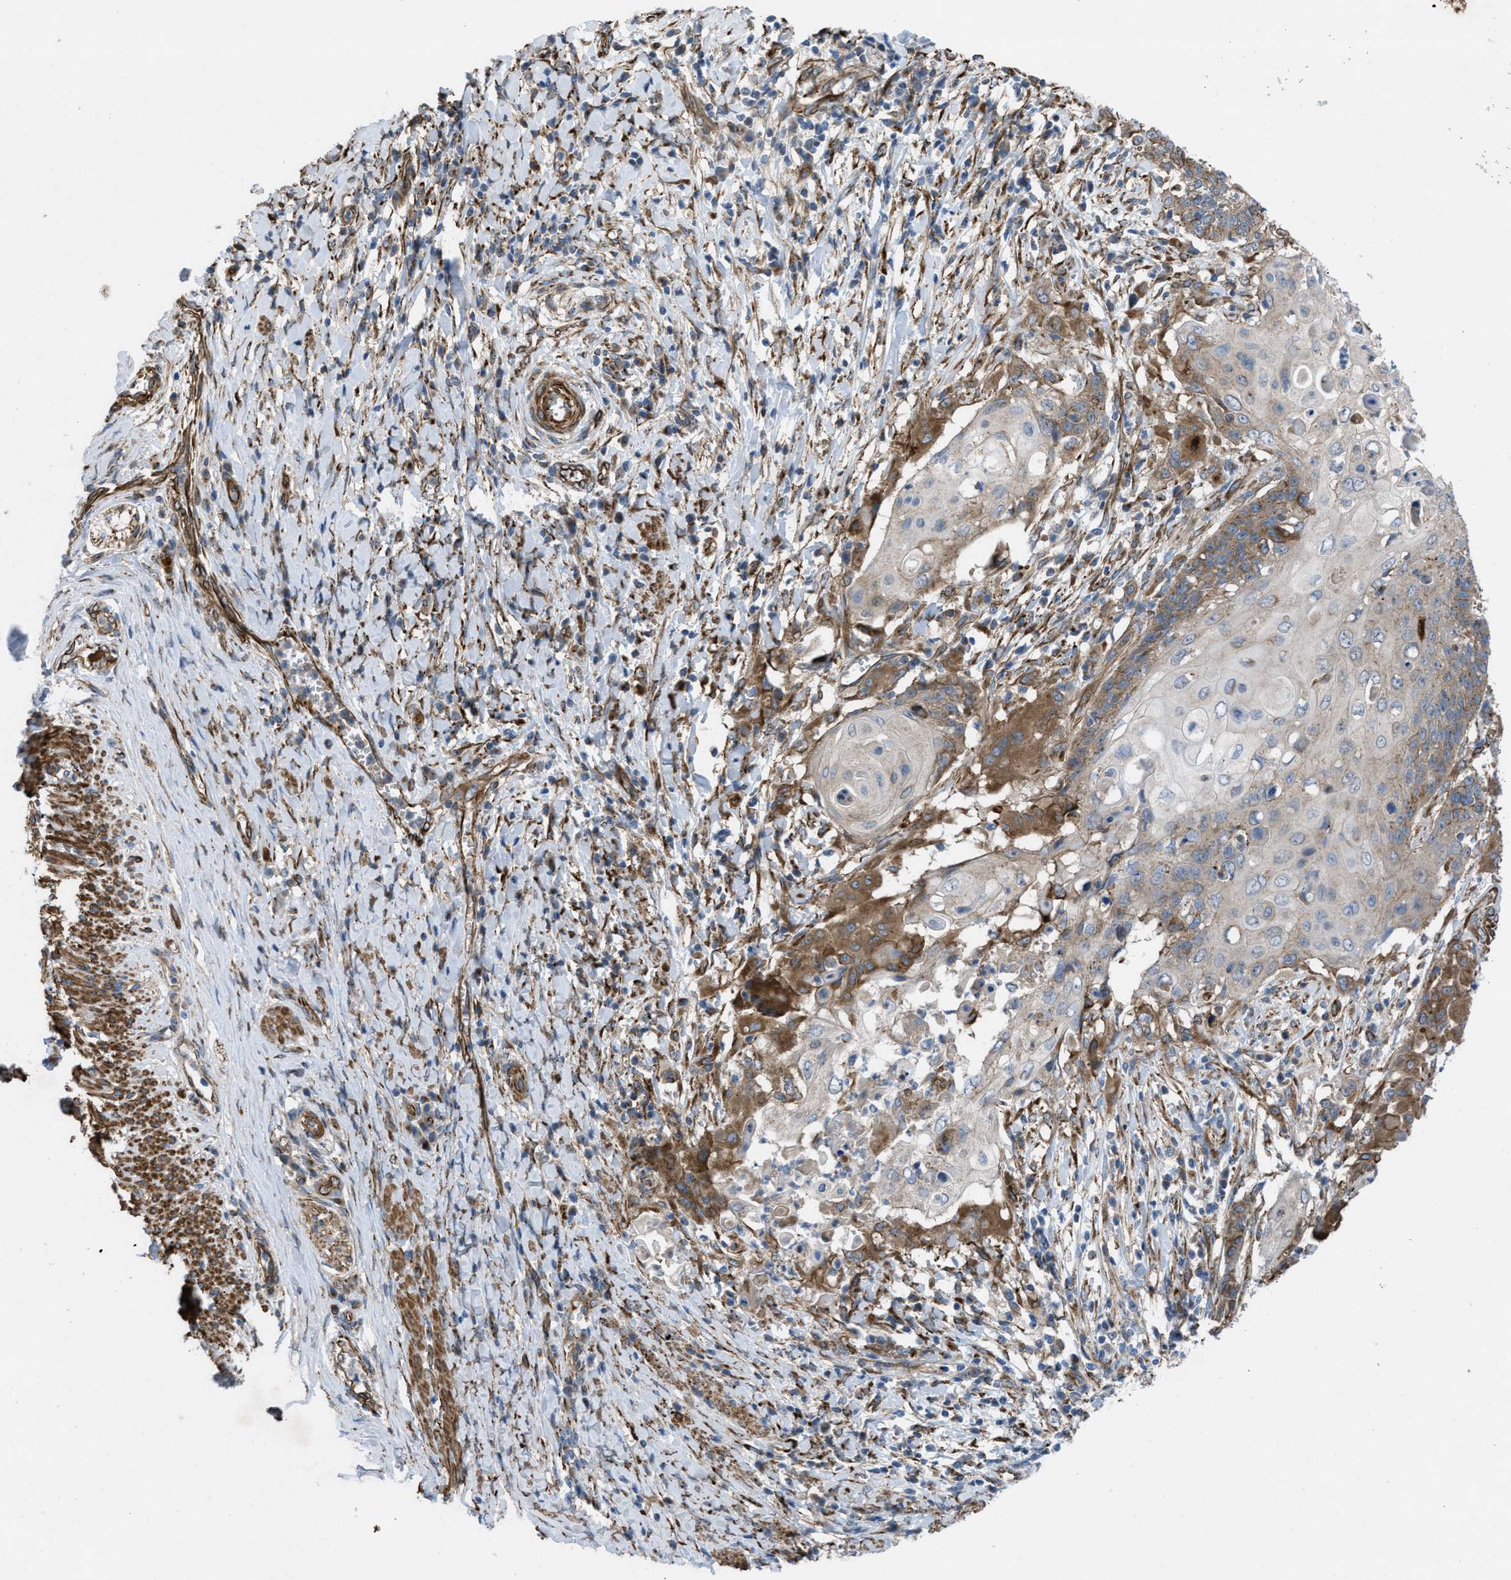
{"staining": {"intensity": "moderate", "quantity": "<25%", "location": "cytoplasmic/membranous"}, "tissue": "cervical cancer", "cell_type": "Tumor cells", "image_type": "cancer", "snomed": [{"axis": "morphology", "description": "Squamous cell carcinoma, NOS"}, {"axis": "topography", "description": "Cervix"}], "caption": "Cervical squamous cell carcinoma stained with a protein marker reveals moderate staining in tumor cells.", "gene": "SLC6A9", "patient": {"sex": "female", "age": 39}}